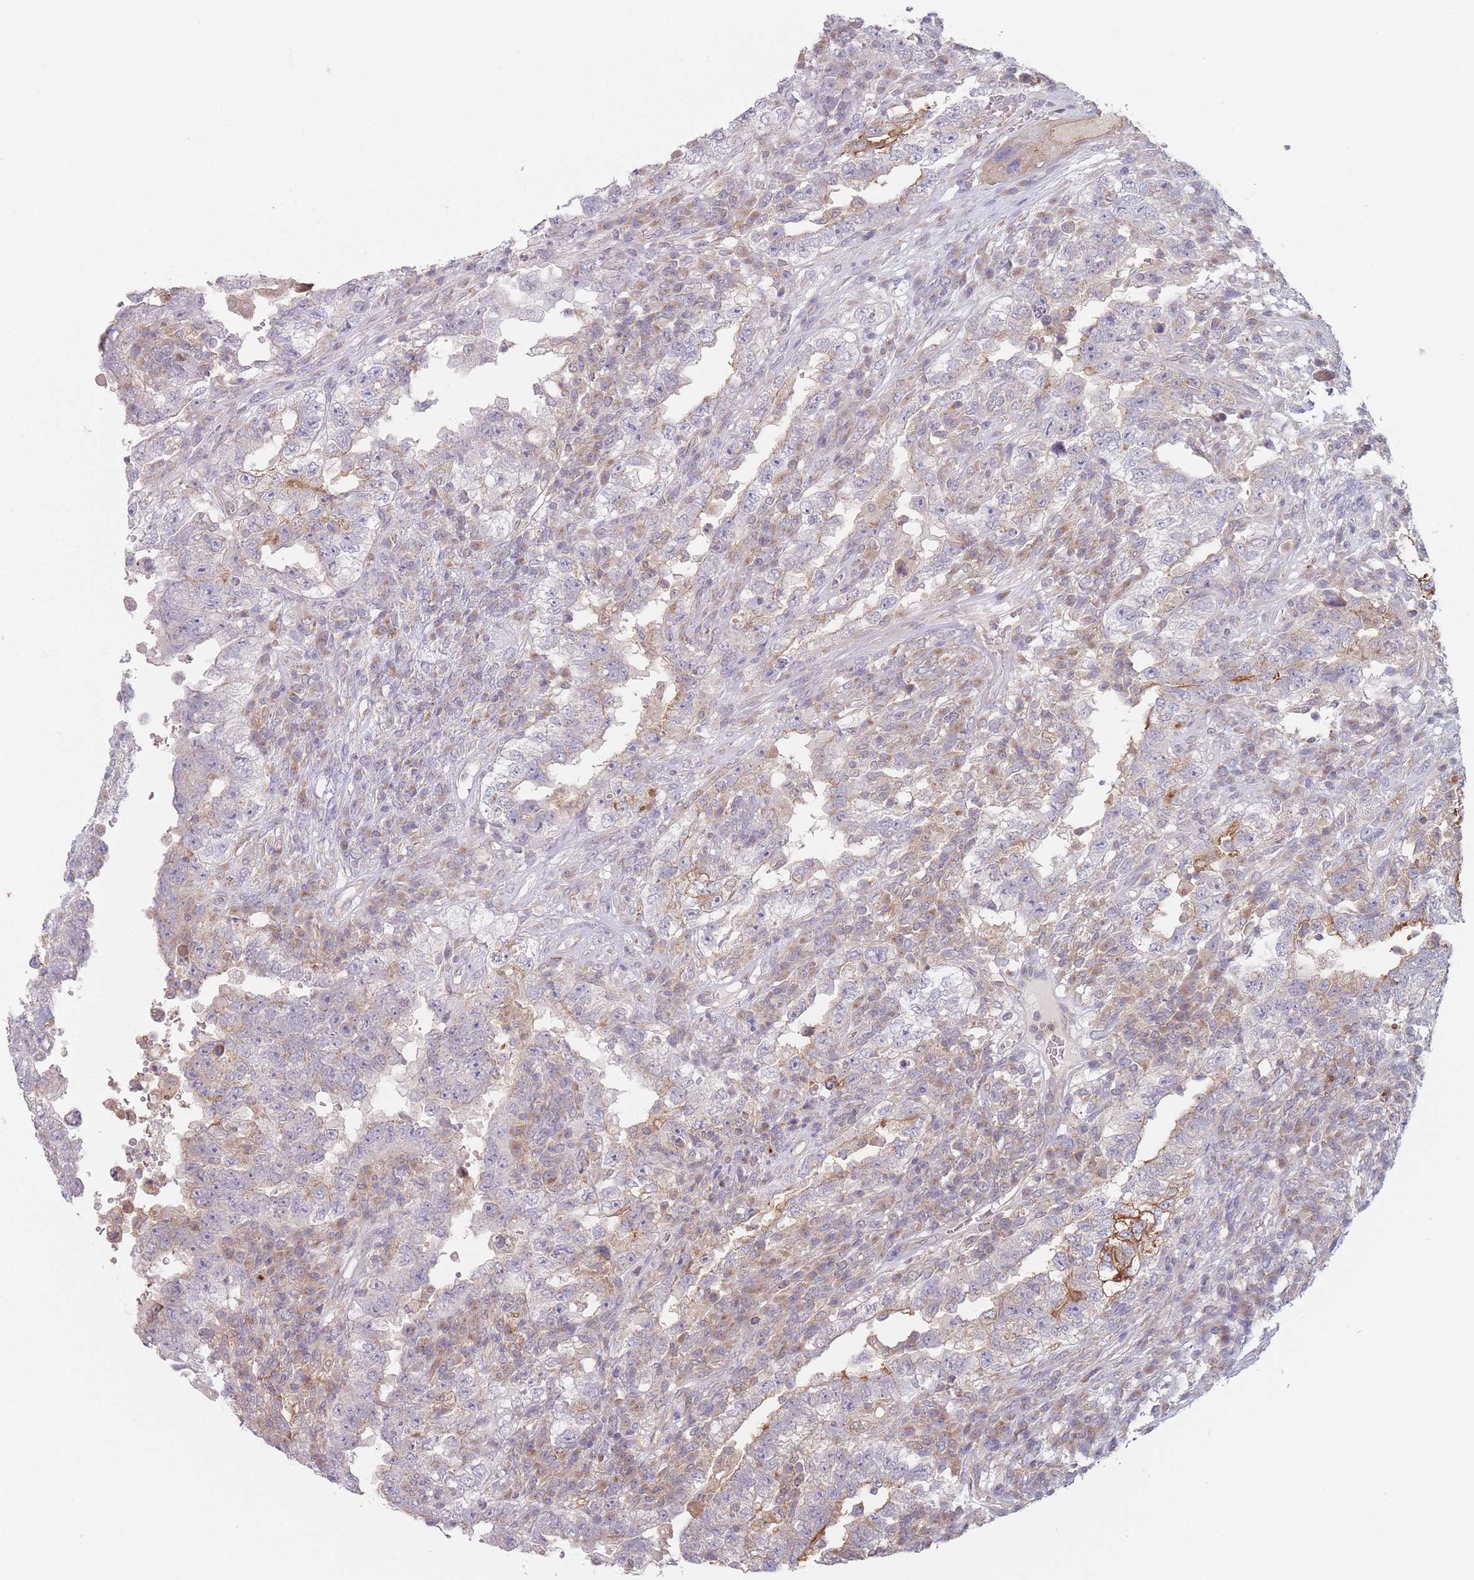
{"staining": {"intensity": "moderate", "quantity": "<25%", "location": "cytoplasmic/membranous"}, "tissue": "testis cancer", "cell_type": "Tumor cells", "image_type": "cancer", "snomed": [{"axis": "morphology", "description": "Carcinoma, Embryonal, NOS"}, {"axis": "topography", "description": "Testis"}], "caption": "High-magnification brightfield microscopy of testis embryonal carcinoma stained with DAB (3,3'-diaminobenzidine) (brown) and counterstained with hematoxylin (blue). tumor cells exhibit moderate cytoplasmic/membranous positivity is present in approximately<25% of cells.", "gene": "PPM1A", "patient": {"sex": "male", "age": 26}}